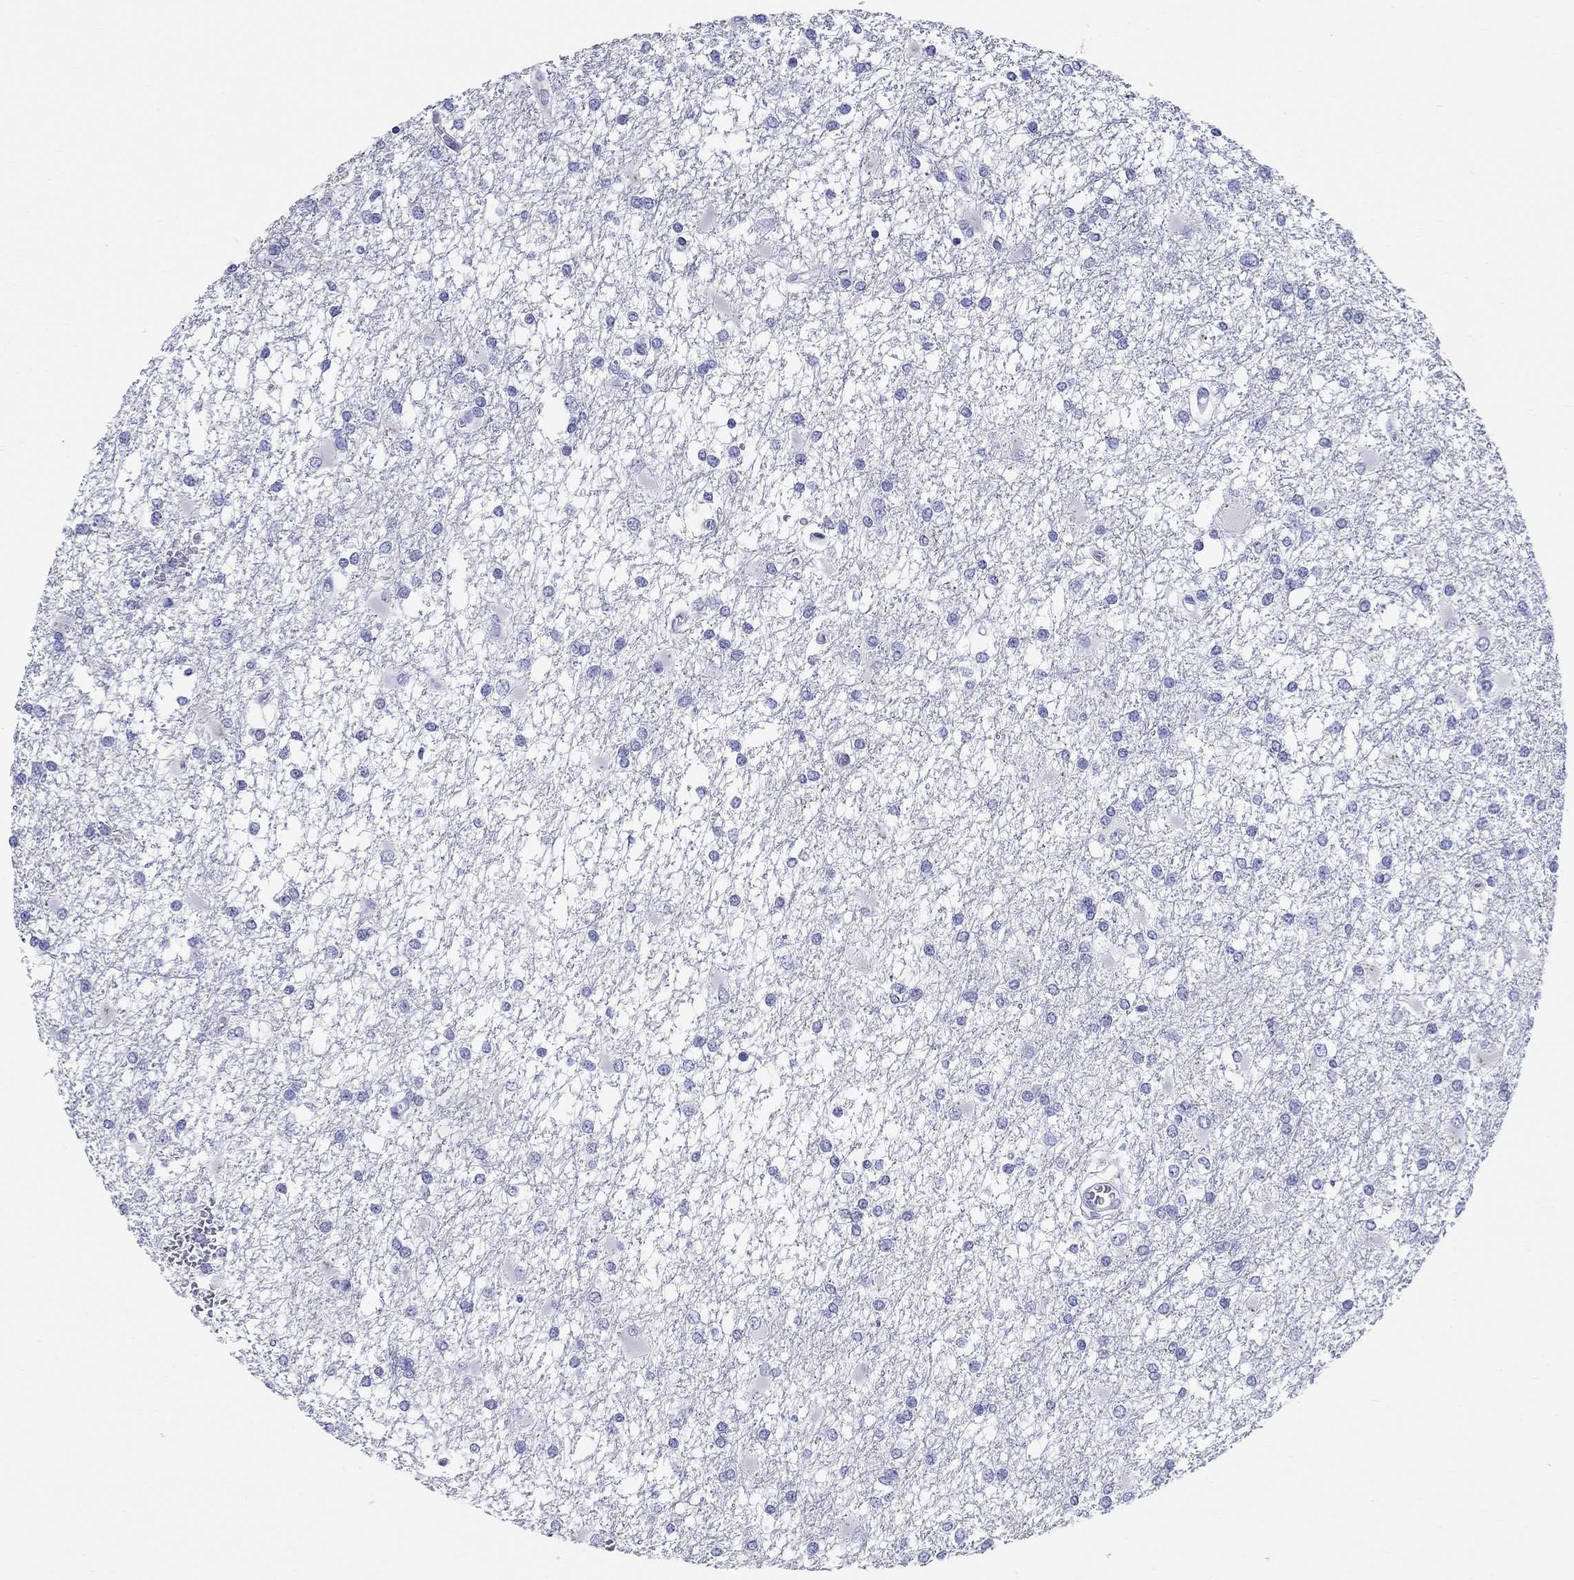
{"staining": {"intensity": "negative", "quantity": "none", "location": "none"}, "tissue": "glioma", "cell_type": "Tumor cells", "image_type": "cancer", "snomed": [{"axis": "morphology", "description": "Glioma, malignant, High grade"}, {"axis": "topography", "description": "Cerebral cortex"}], "caption": "Immunohistochemistry (IHC) micrograph of malignant glioma (high-grade) stained for a protein (brown), which reveals no expression in tumor cells.", "gene": "LAMP5", "patient": {"sex": "male", "age": 79}}